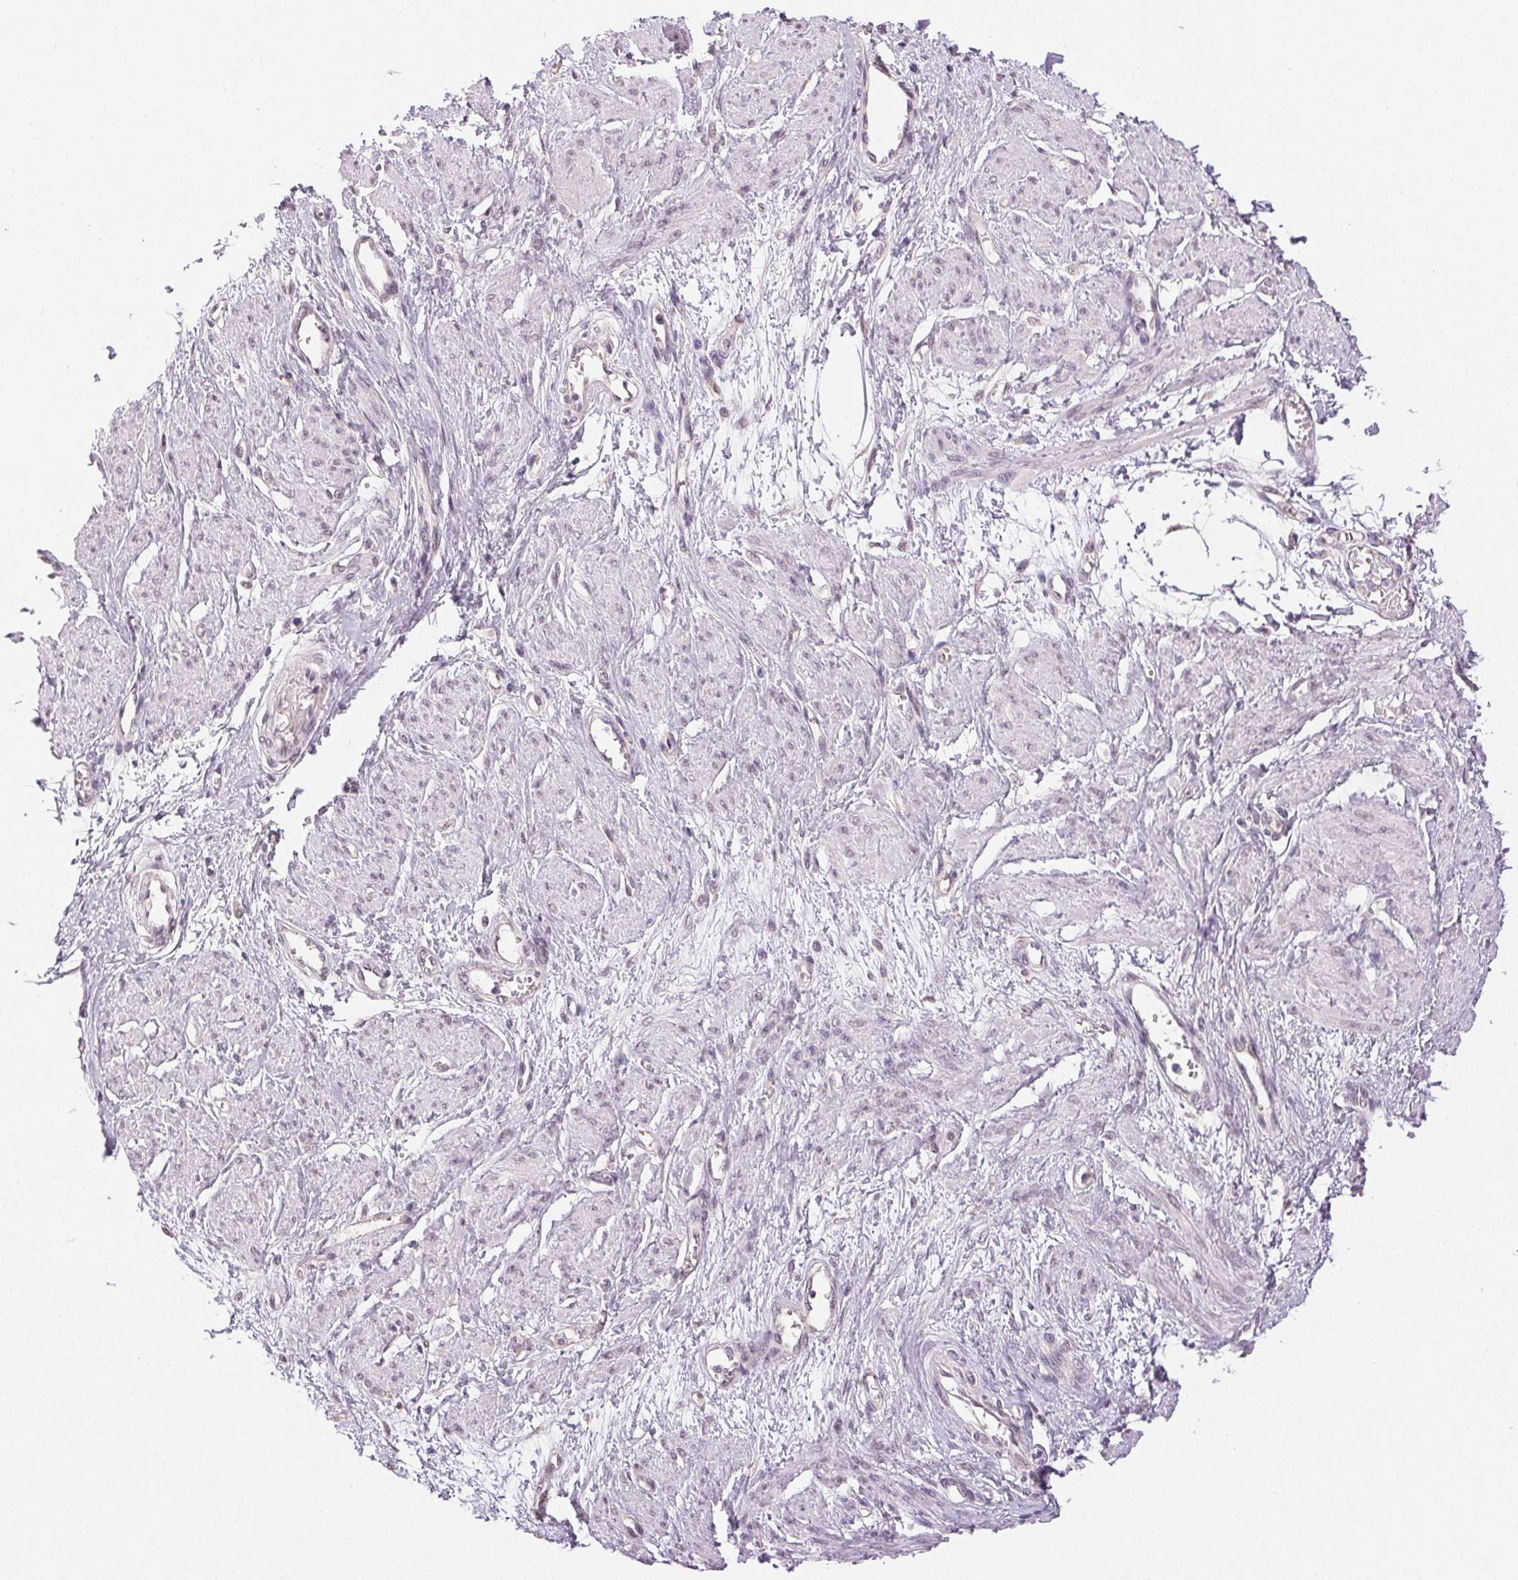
{"staining": {"intensity": "weak", "quantity": "<25%", "location": "nuclear"}, "tissue": "smooth muscle", "cell_type": "Smooth muscle cells", "image_type": "normal", "snomed": [{"axis": "morphology", "description": "Normal tissue, NOS"}, {"axis": "topography", "description": "Smooth muscle"}, {"axis": "topography", "description": "Uterus"}], "caption": "High power microscopy histopathology image of an immunohistochemistry histopathology image of normal smooth muscle, revealing no significant staining in smooth muscle cells. (DAB immunohistochemistry with hematoxylin counter stain).", "gene": "PLCB1", "patient": {"sex": "female", "age": 39}}